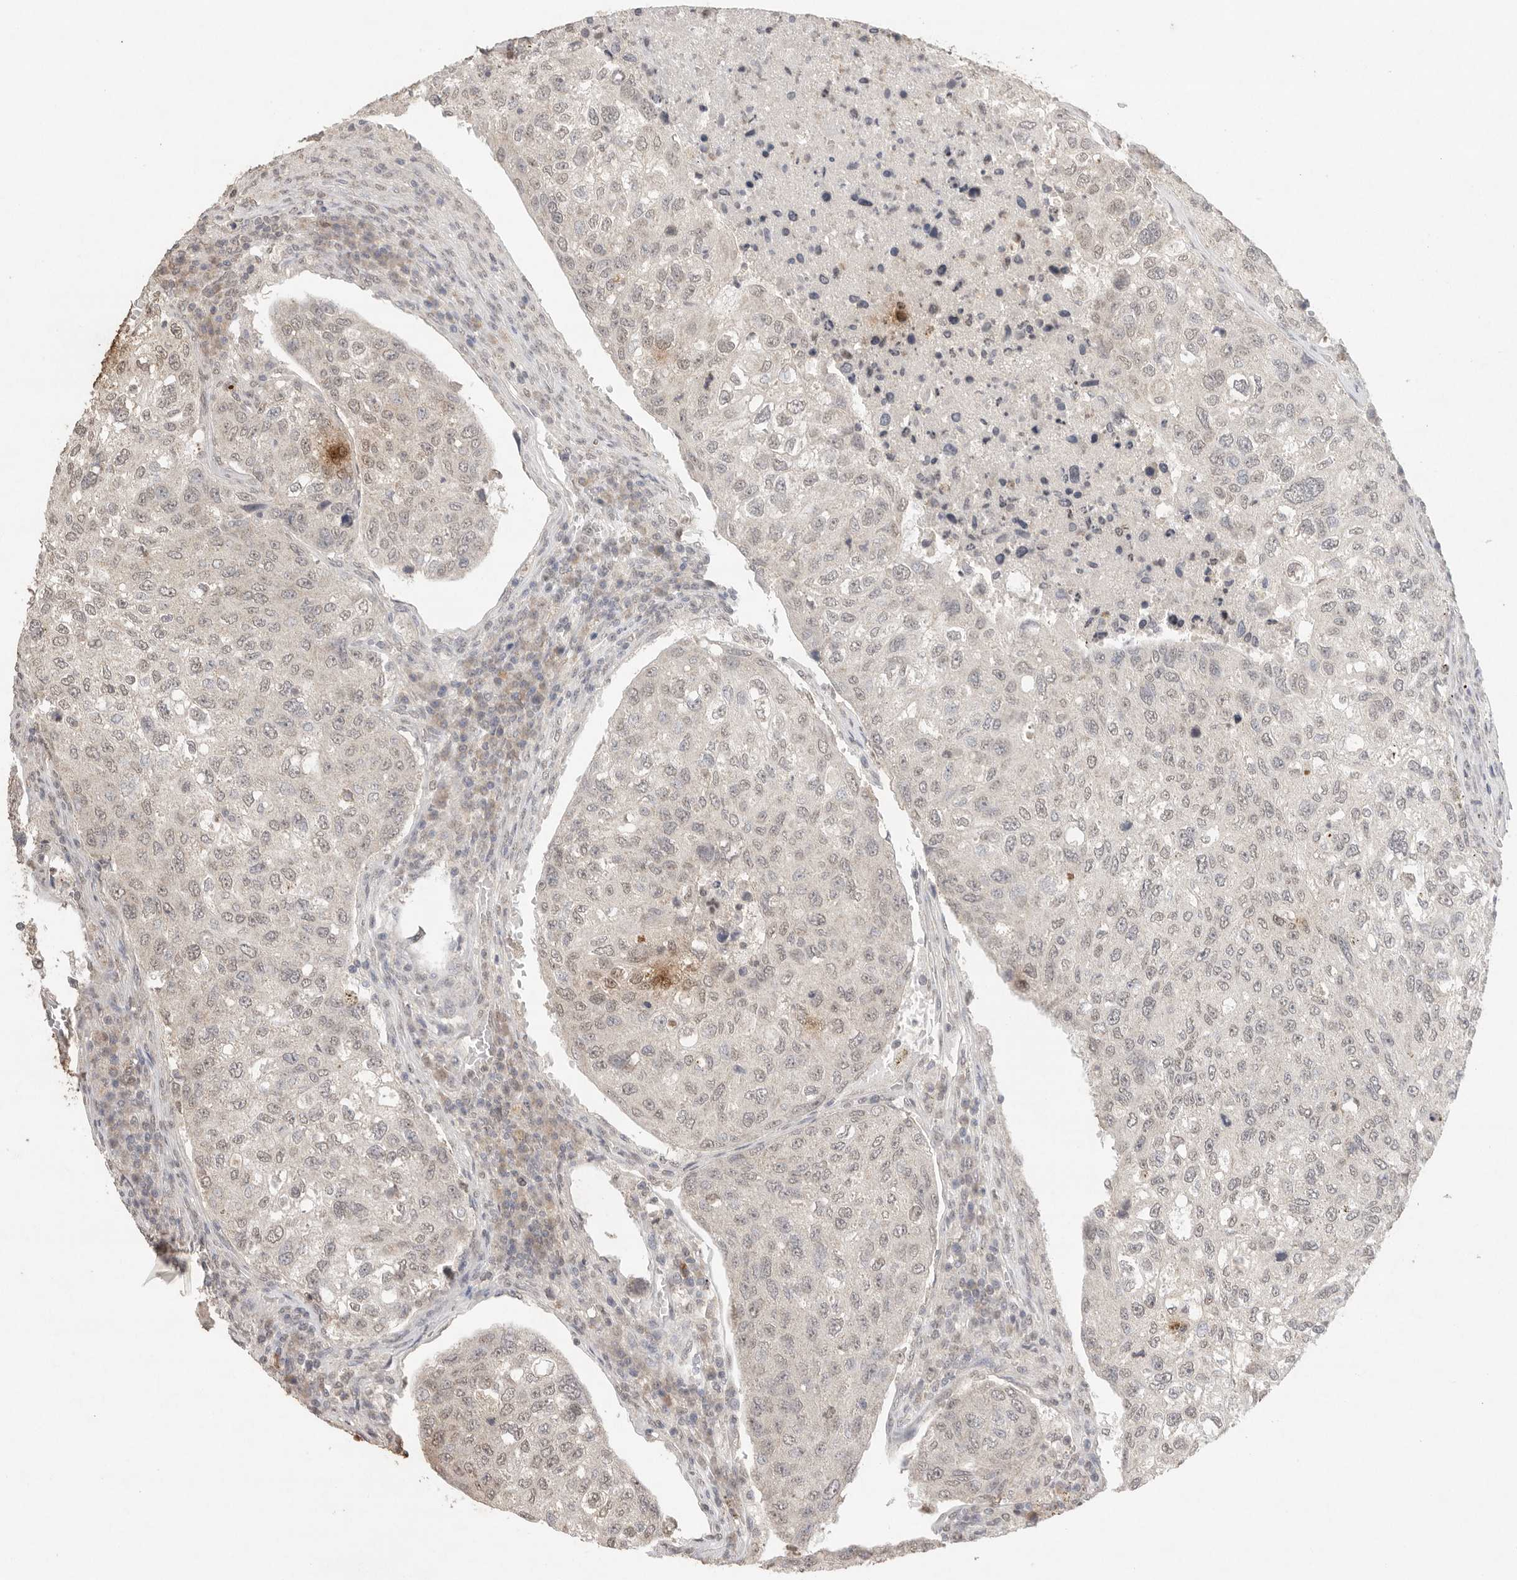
{"staining": {"intensity": "weak", "quantity": ">75%", "location": "nuclear"}, "tissue": "urothelial cancer", "cell_type": "Tumor cells", "image_type": "cancer", "snomed": [{"axis": "morphology", "description": "Urothelial carcinoma, High grade"}, {"axis": "topography", "description": "Lymph node"}, {"axis": "topography", "description": "Urinary bladder"}], "caption": "Immunohistochemistry (IHC) of high-grade urothelial carcinoma reveals low levels of weak nuclear expression in about >75% of tumor cells.", "gene": "KLK5", "patient": {"sex": "male", "age": 51}}